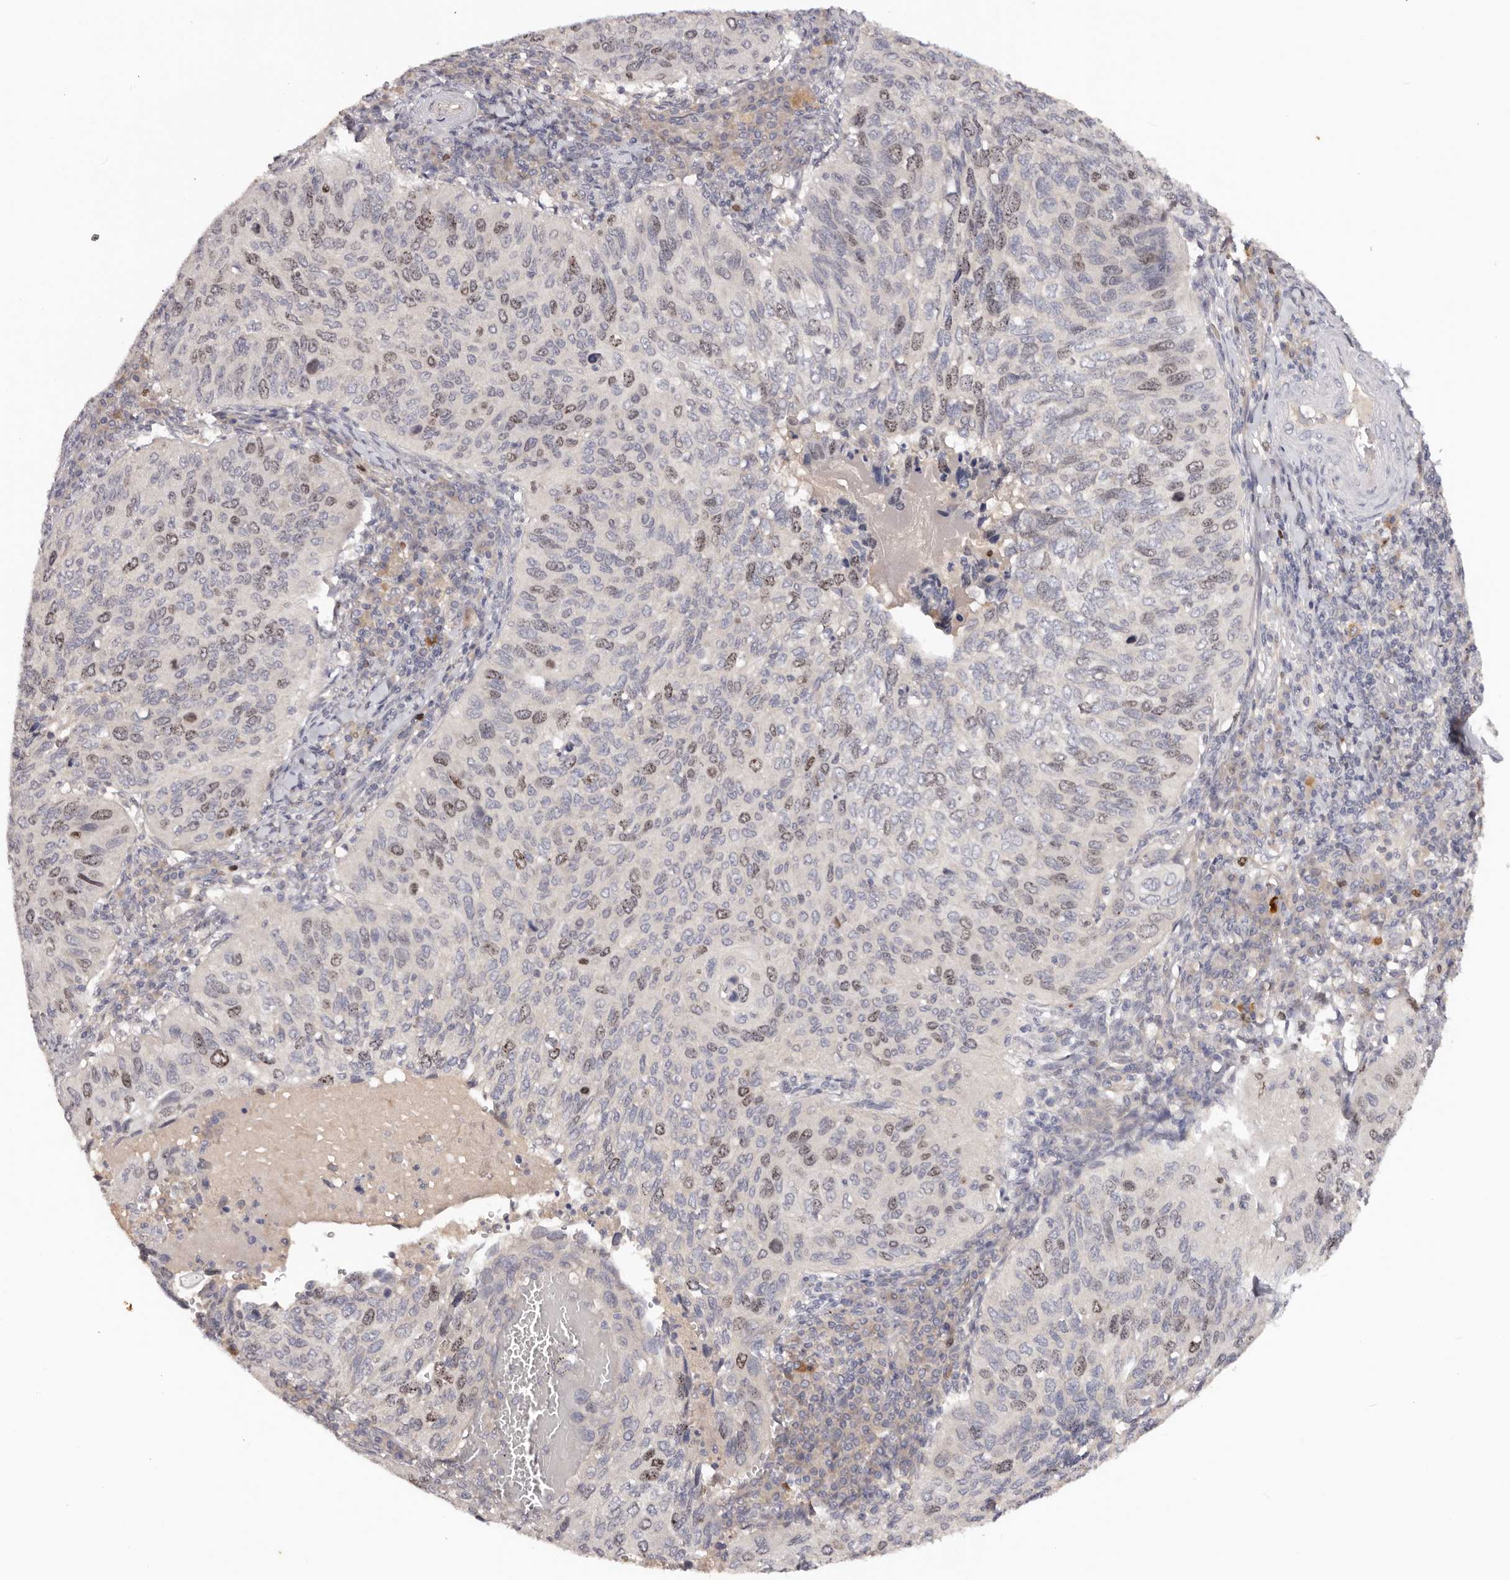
{"staining": {"intensity": "moderate", "quantity": "25%-75%", "location": "nuclear"}, "tissue": "cervical cancer", "cell_type": "Tumor cells", "image_type": "cancer", "snomed": [{"axis": "morphology", "description": "Squamous cell carcinoma, NOS"}, {"axis": "topography", "description": "Cervix"}], "caption": "Brown immunohistochemical staining in human squamous cell carcinoma (cervical) demonstrates moderate nuclear staining in about 25%-75% of tumor cells. (brown staining indicates protein expression, while blue staining denotes nuclei).", "gene": "CCDC190", "patient": {"sex": "female", "age": 38}}